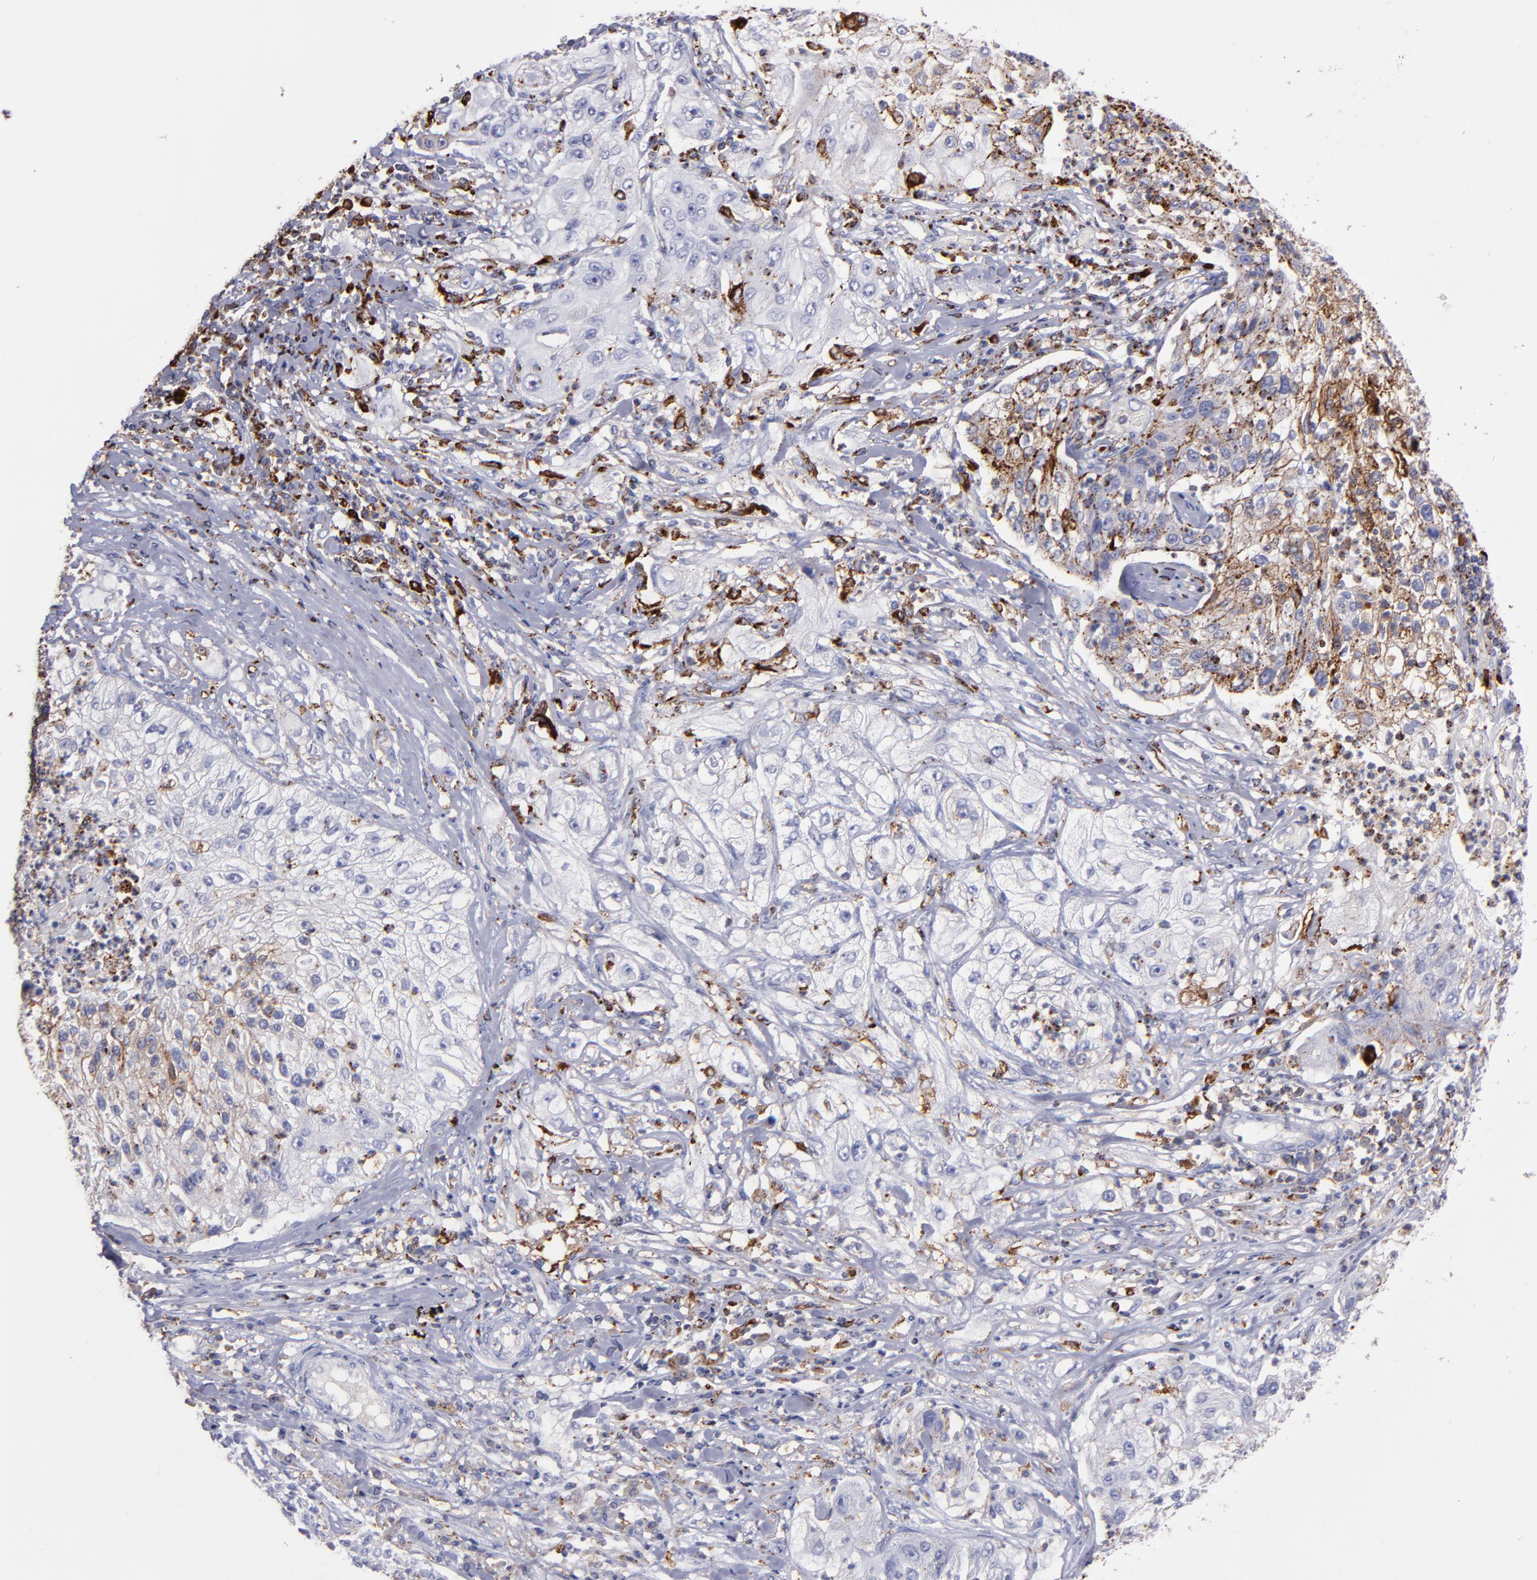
{"staining": {"intensity": "moderate", "quantity": "25%-75%", "location": "cytoplasmic/membranous"}, "tissue": "lung cancer", "cell_type": "Tumor cells", "image_type": "cancer", "snomed": [{"axis": "morphology", "description": "Inflammation, NOS"}, {"axis": "morphology", "description": "Squamous cell carcinoma, NOS"}, {"axis": "topography", "description": "Lymph node"}, {"axis": "topography", "description": "Soft tissue"}, {"axis": "topography", "description": "Lung"}], "caption": "IHC photomicrograph of human lung squamous cell carcinoma stained for a protein (brown), which exhibits medium levels of moderate cytoplasmic/membranous positivity in about 25%-75% of tumor cells.", "gene": "CTSS", "patient": {"sex": "male", "age": 66}}